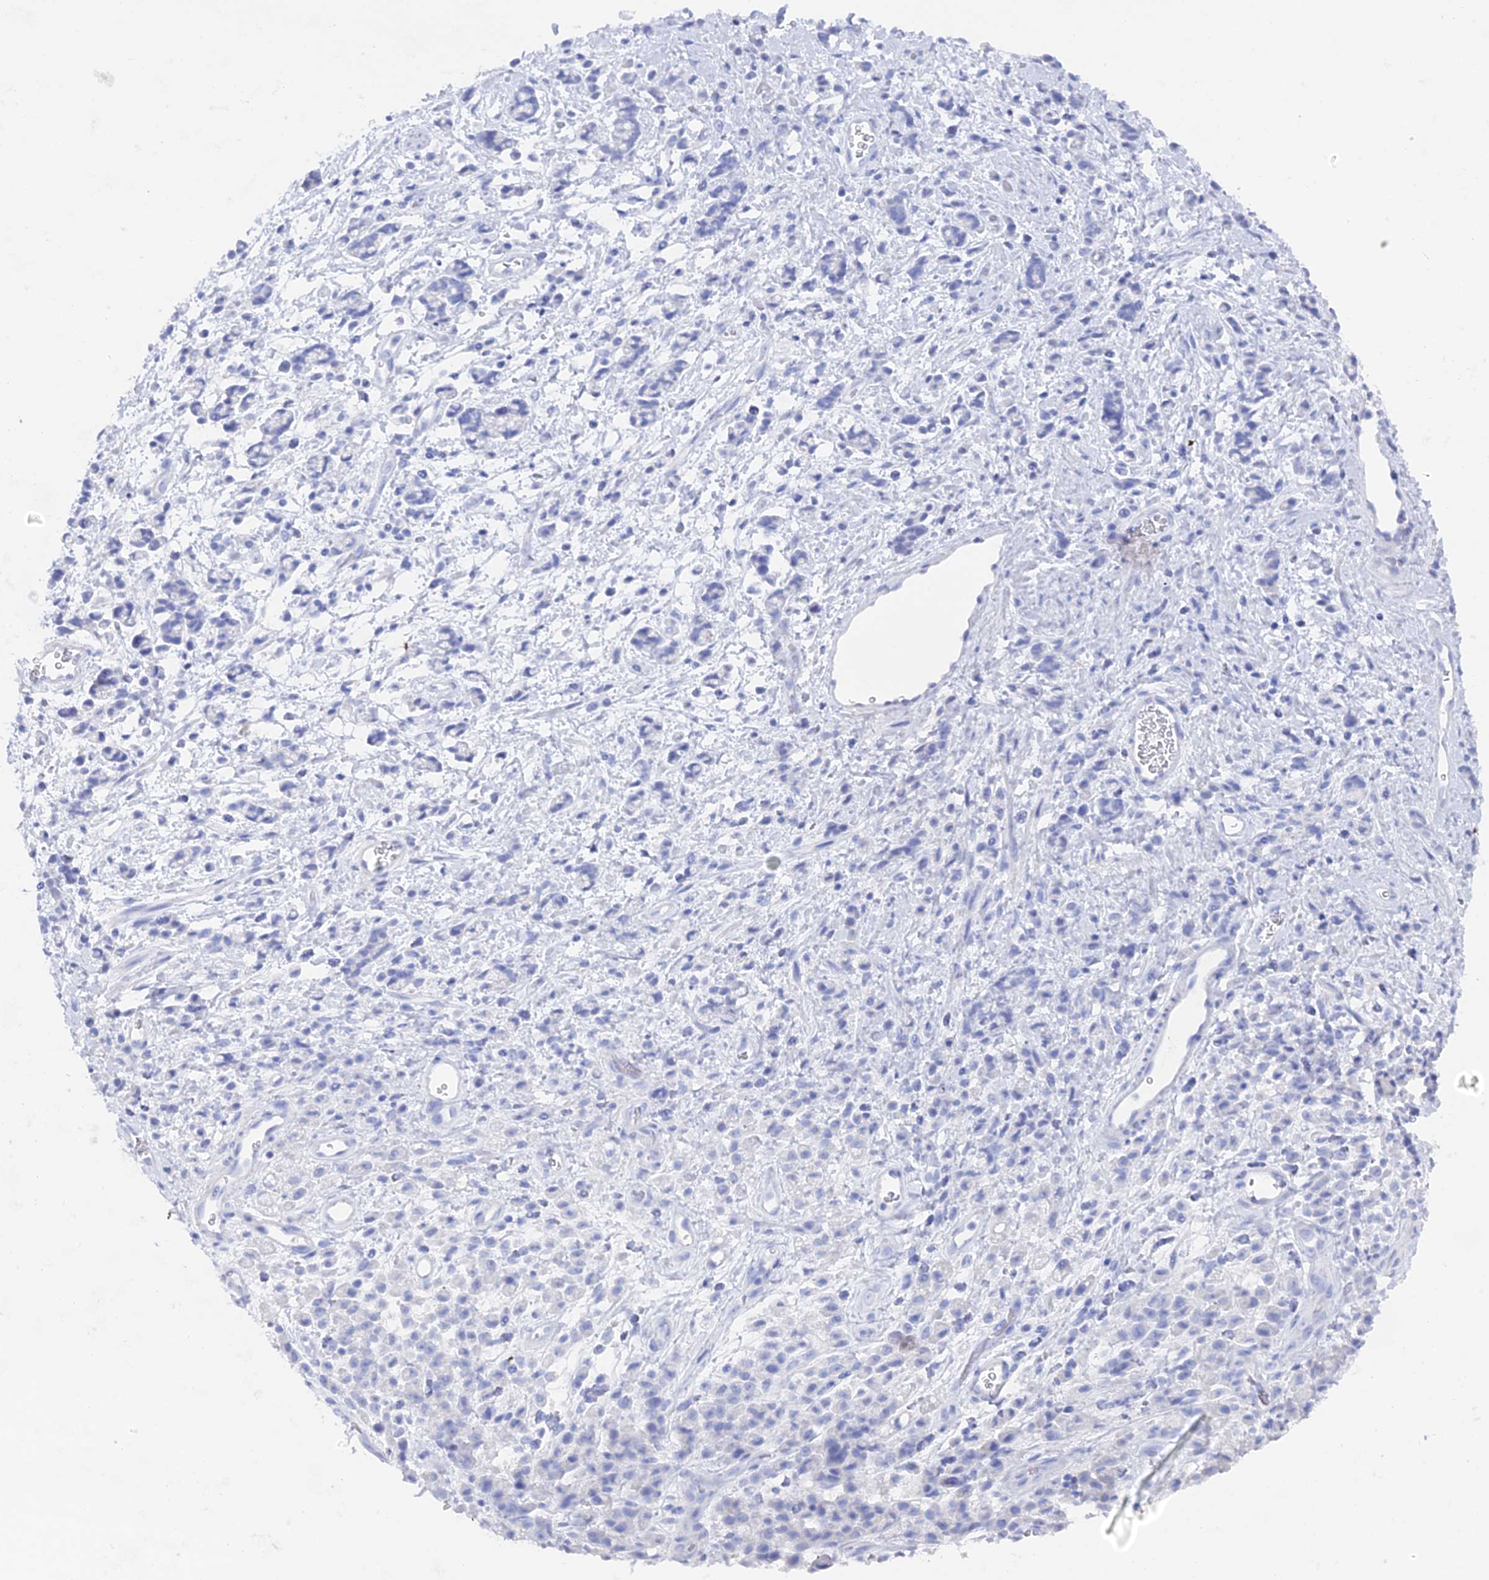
{"staining": {"intensity": "negative", "quantity": "none", "location": "none"}, "tissue": "stomach cancer", "cell_type": "Tumor cells", "image_type": "cancer", "snomed": [{"axis": "morphology", "description": "Adenocarcinoma, NOS"}, {"axis": "topography", "description": "Stomach"}], "caption": "IHC photomicrograph of neoplastic tissue: human stomach cancer stained with DAB demonstrates no significant protein expression in tumor cells.", "gene": "ENPP3", "patient": {"sex": "female", "age": 60}}